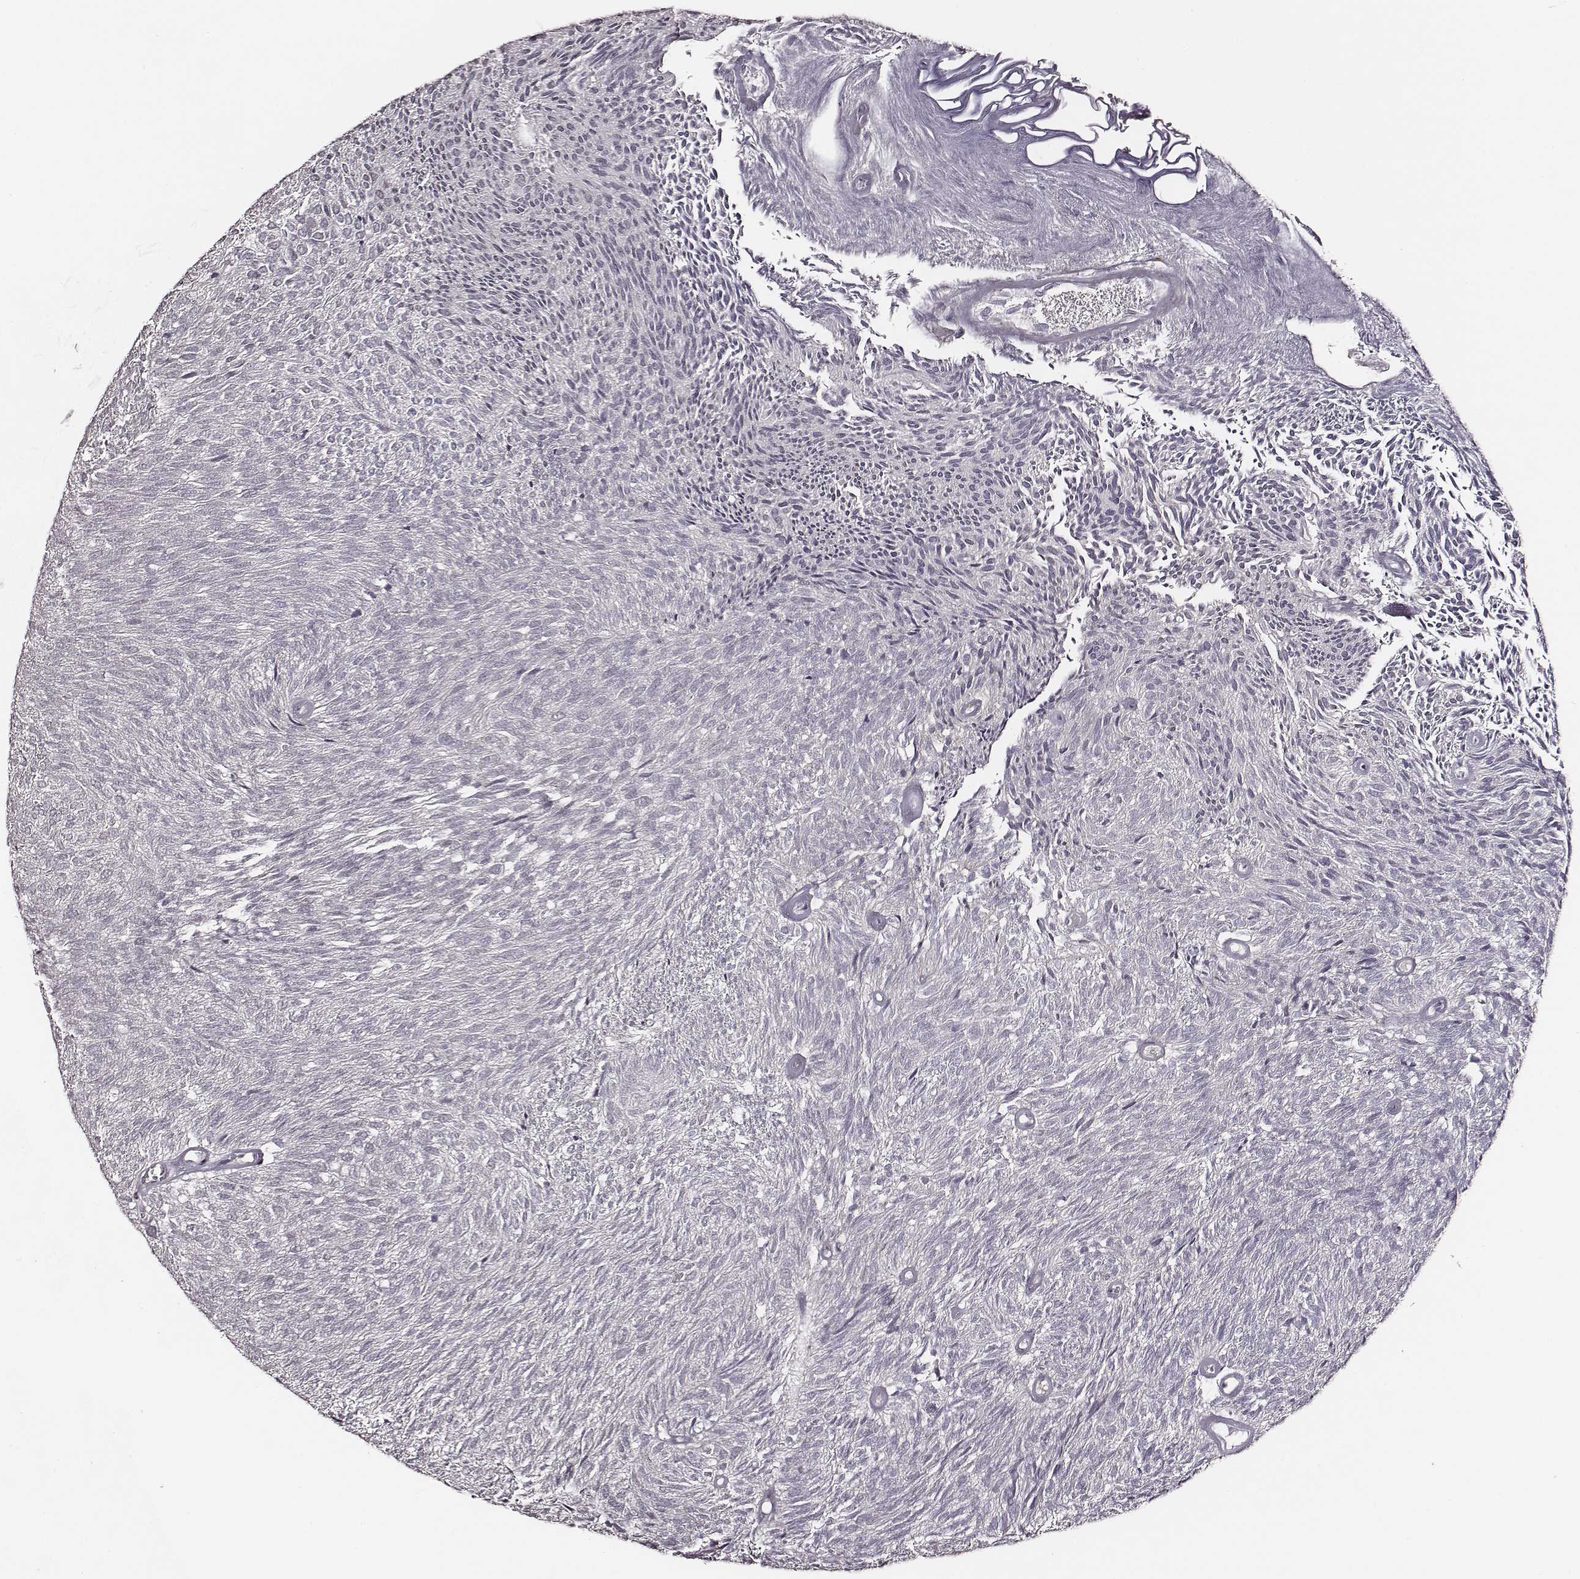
{"staining": {"intensity": "negative", "quantity": "none", "location": "none"}, "tissue": "urothelial cancer", "cell_type": "Tumor cells", "image_type": "cancer", "snomed": [{"axis": "morphology", "description": "Urothelial carcinoma, Low grade"}, {"axis": "topography", "description": "Urinary bladder"}], "caption": "High power microscopy photomicrograph of an immunohistochemistry image of low-grade urothelial carcinoma, revealing no significant positivity in tumor cells. (Immunohistochemistry, brightfield microscopy, high magnification).", "gene": "PPARA", "patient": {"sex": "male", "age": 77}}